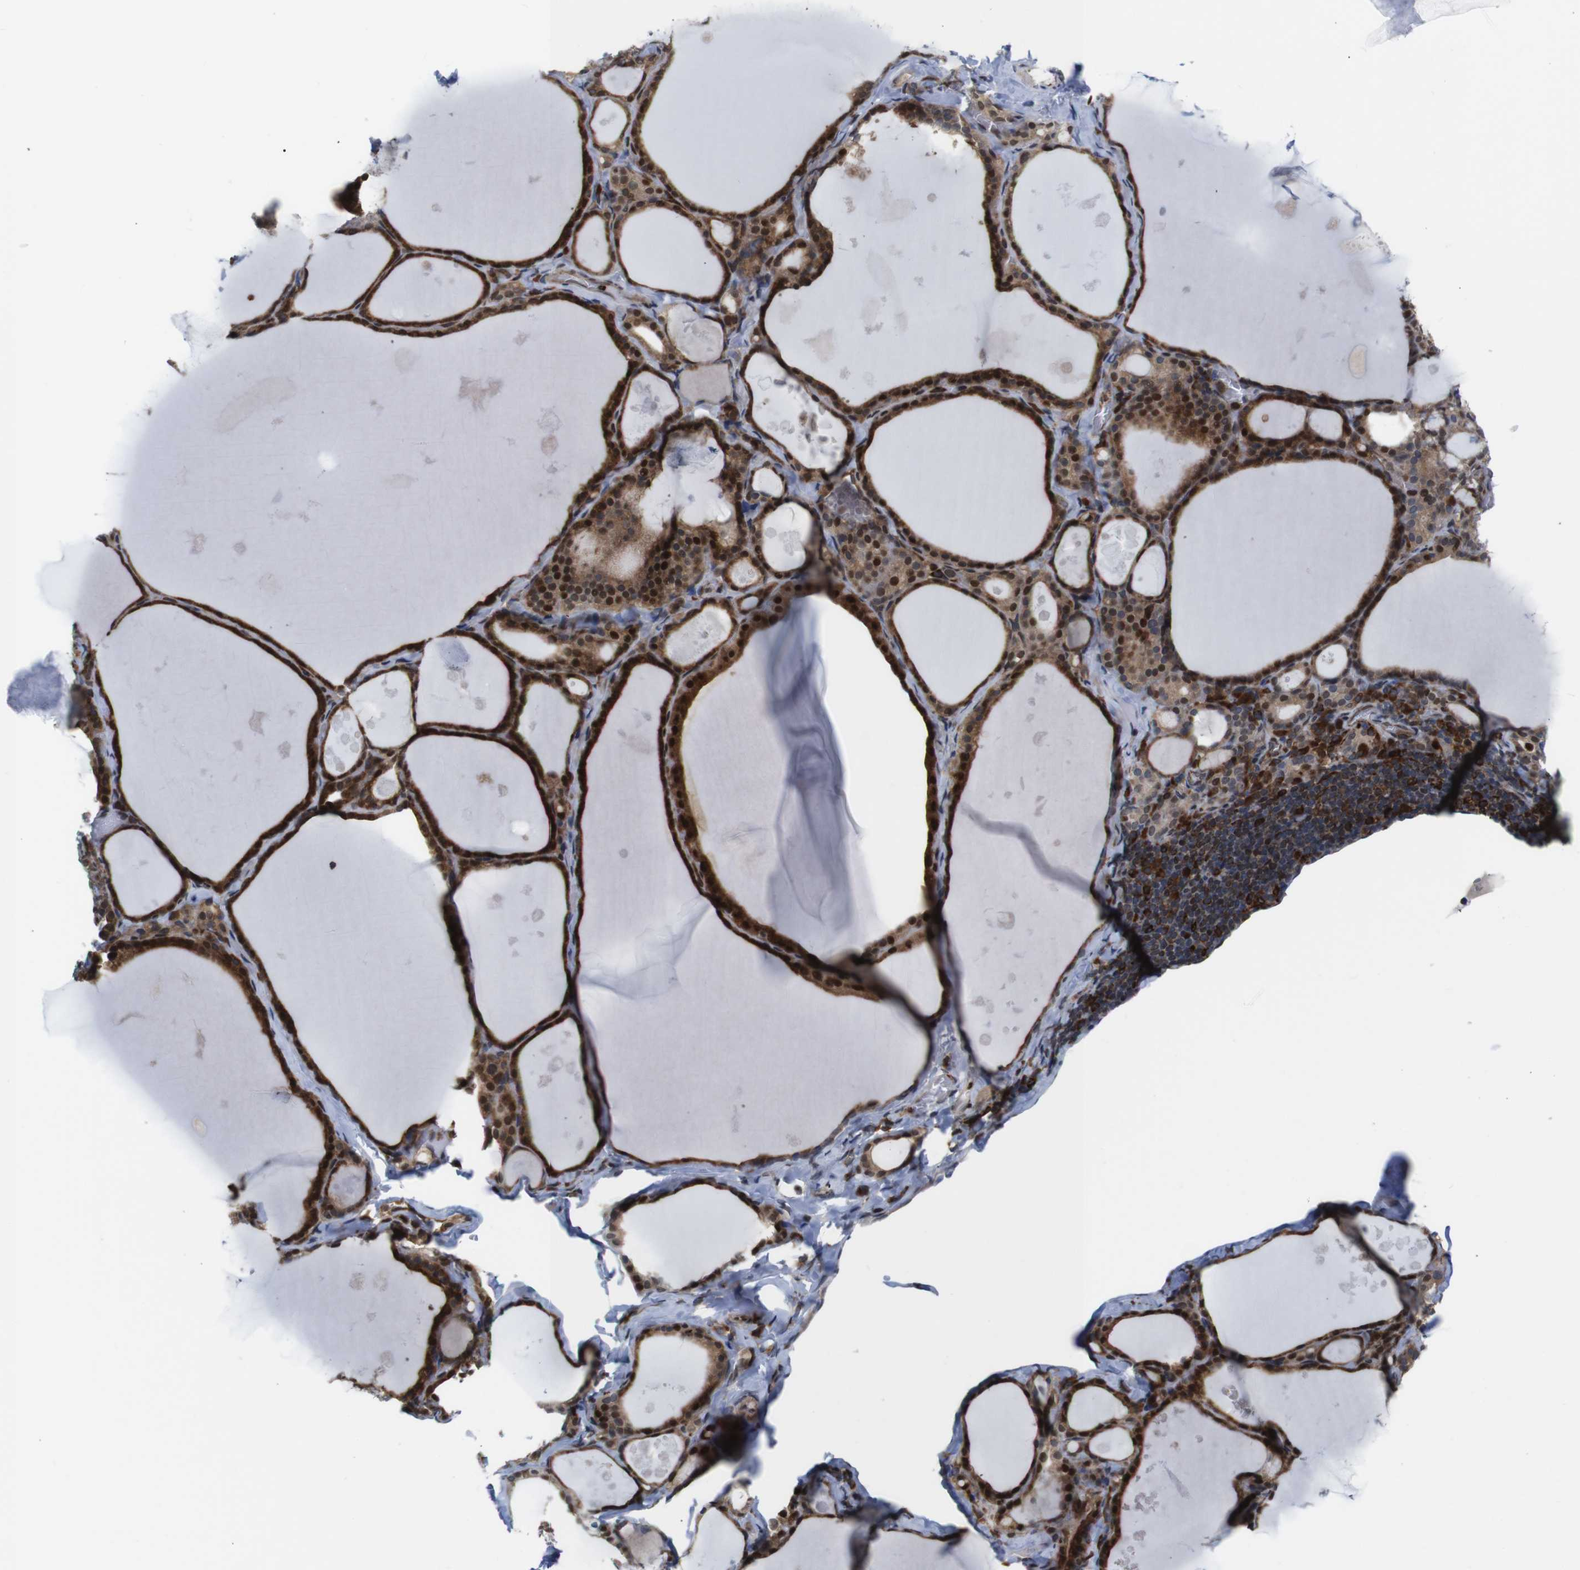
{"staining": {"intensity": "moderate", "quantity": ">75%", "location": "cytoplasmic/membranous,nuclear"}, "tissue": "thyroid gland", "cell_type": "Glandular cells", "image_type": "normal", "snomed": [{"axis": "morphology", "description": "Normal tissue, NOS"}, {"axis": "topography", "description": "Thyroid gland"}], "caption": "The immunohistochemical stain labels moderate cytoplasmic/membranous,nuclear positivity in glandular cells of normal thyroid gland. (DAB IHC, brown staining for protein, blue staining for nuclei).", "gene": "PTPN1", "patient": {"sex": "male", "age": 56}}